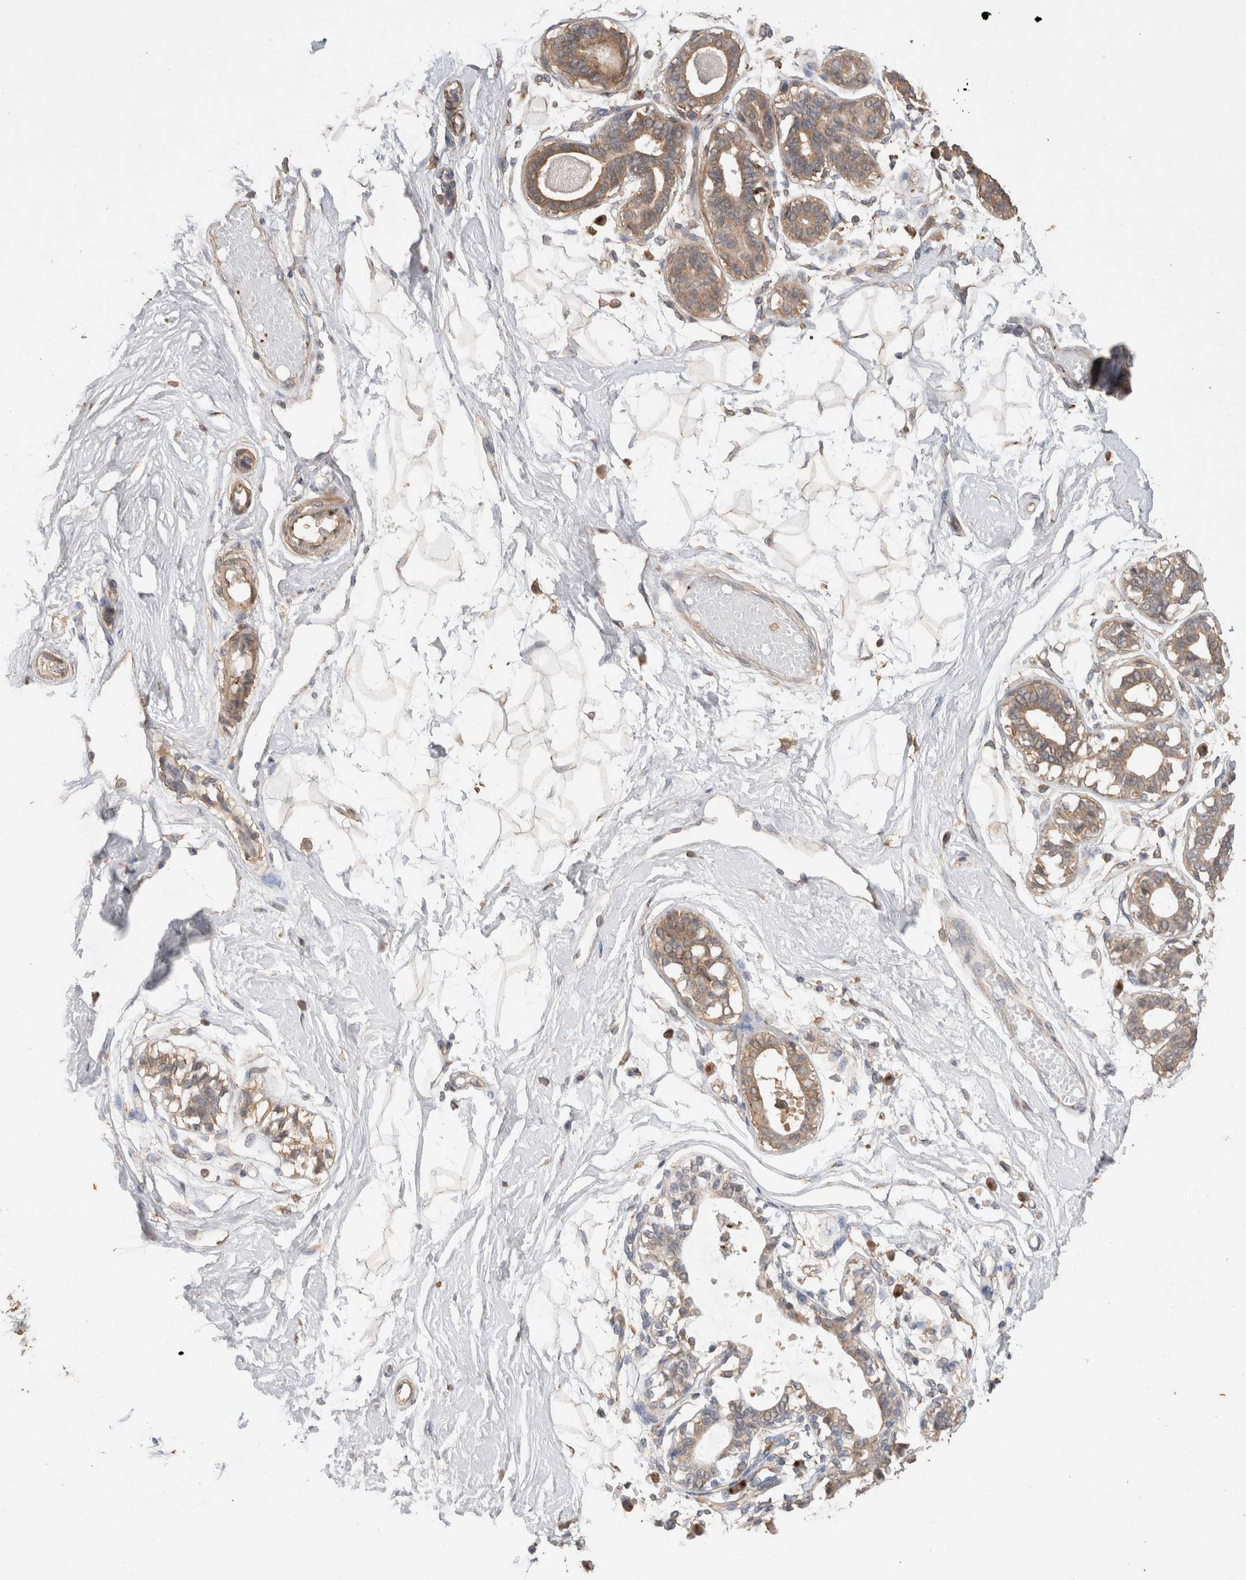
{"staining": {"intensity": "negative", "quantity": "none", "location": "none"}, "tissue": "breast", "cell_type": "Adipocytes", "image_type": "normal", "snomed": [{"axis": "morphology", "description": "Normal tissue, NOS"}, {"axis": "topography", "description": "Breast"}], "caption": "This is an immunohistochemistry micrograph of normal human breast. There is no positivity in adipocytes.", "gene": "SNX31", "patient": {"sex": "female", "age": 45}}